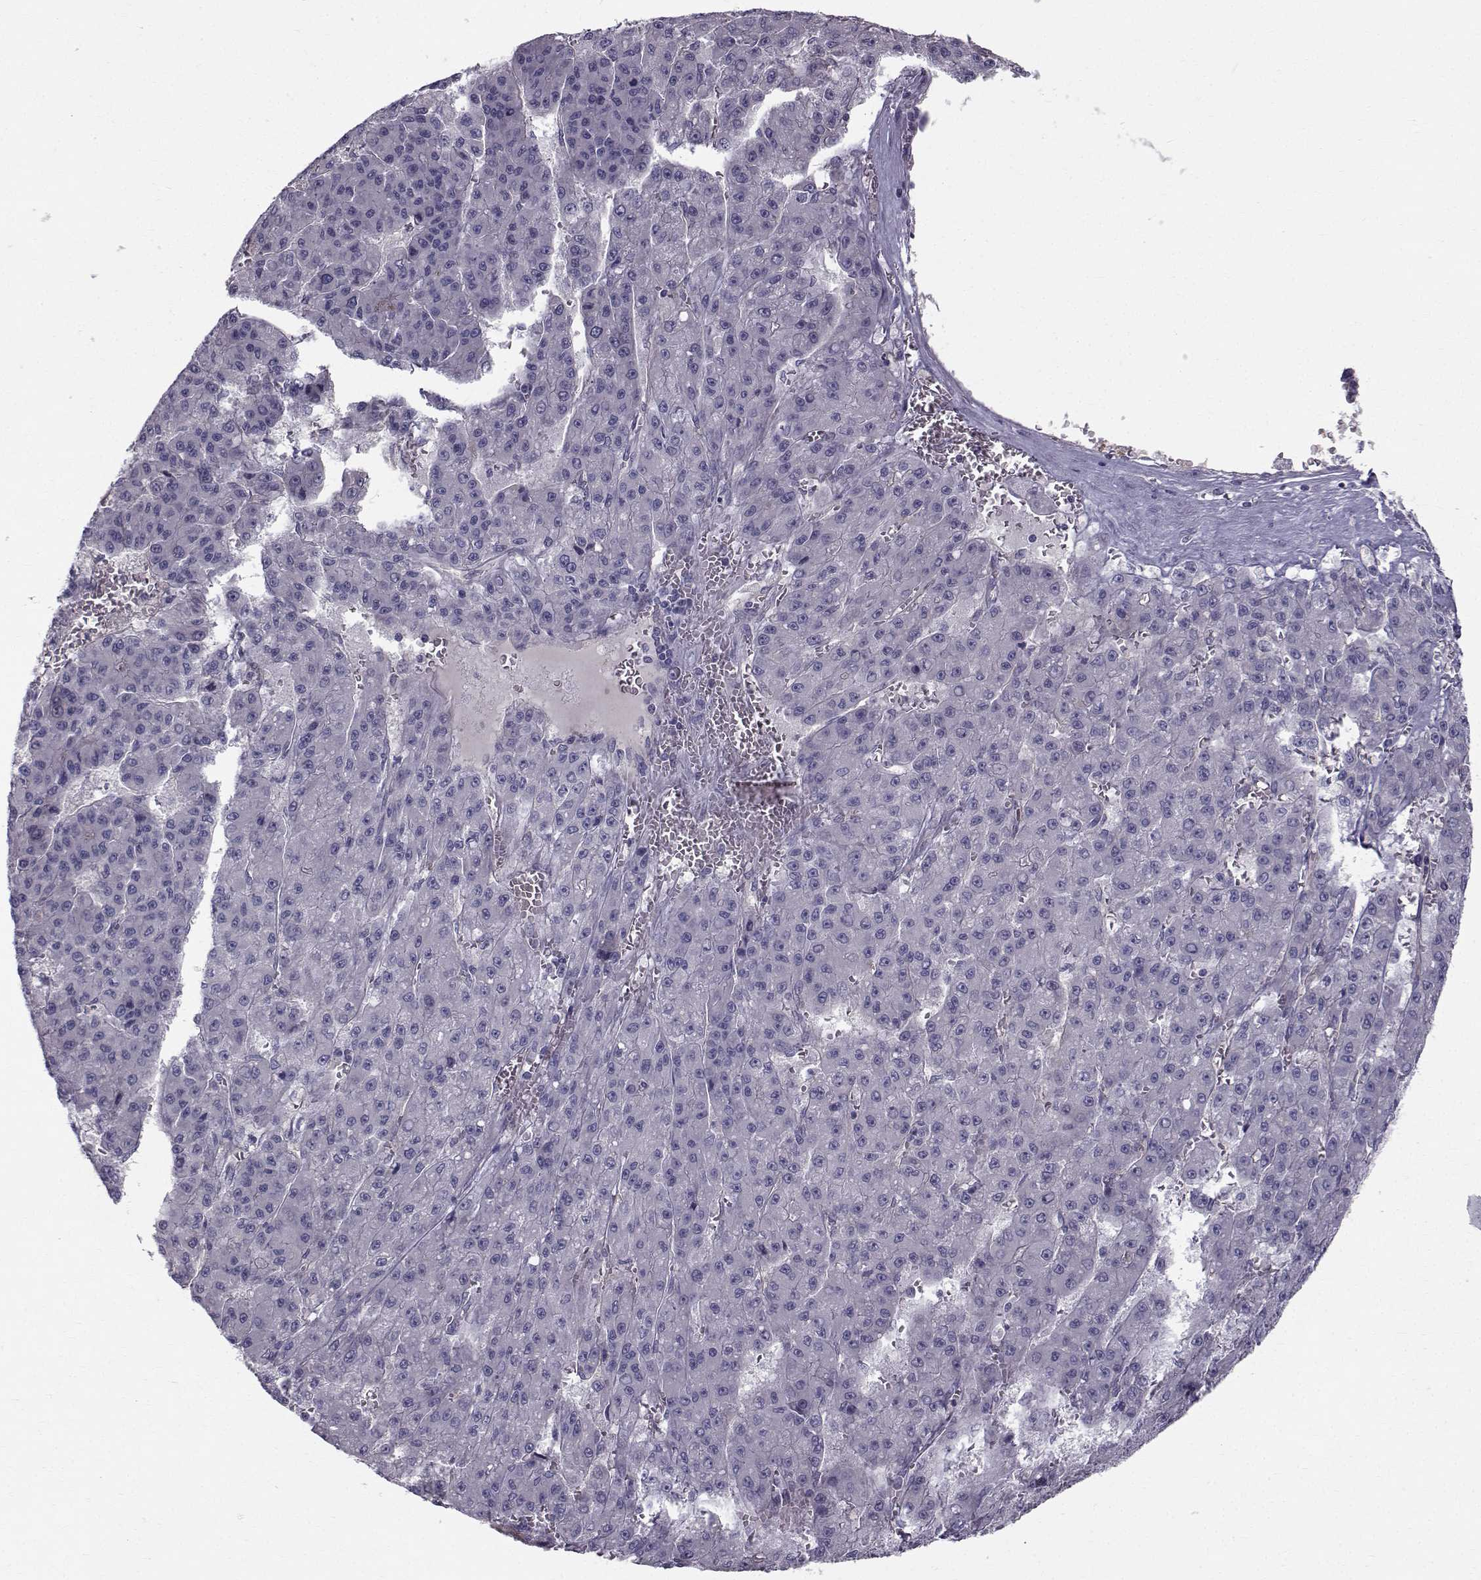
{"staining": {"intensity": "negative", "quantity": "none", "location": "none"}, "tissue": "liver cancer", "cell_type": "Tumor cells", "image_type": "cancer", "snomed": [{"axis": "morphology", "description": "Carcinoma, Hepatocellular, NOS"}, {"axis": "topography", "description": "Liver"}], "caption": "This is an immunohistochemistry image of human hepatocellular carcinoma (liver). There is no expression in tumor cells.", "gene": "QPCT", "patient": {"sex": "male", "age": 70}}